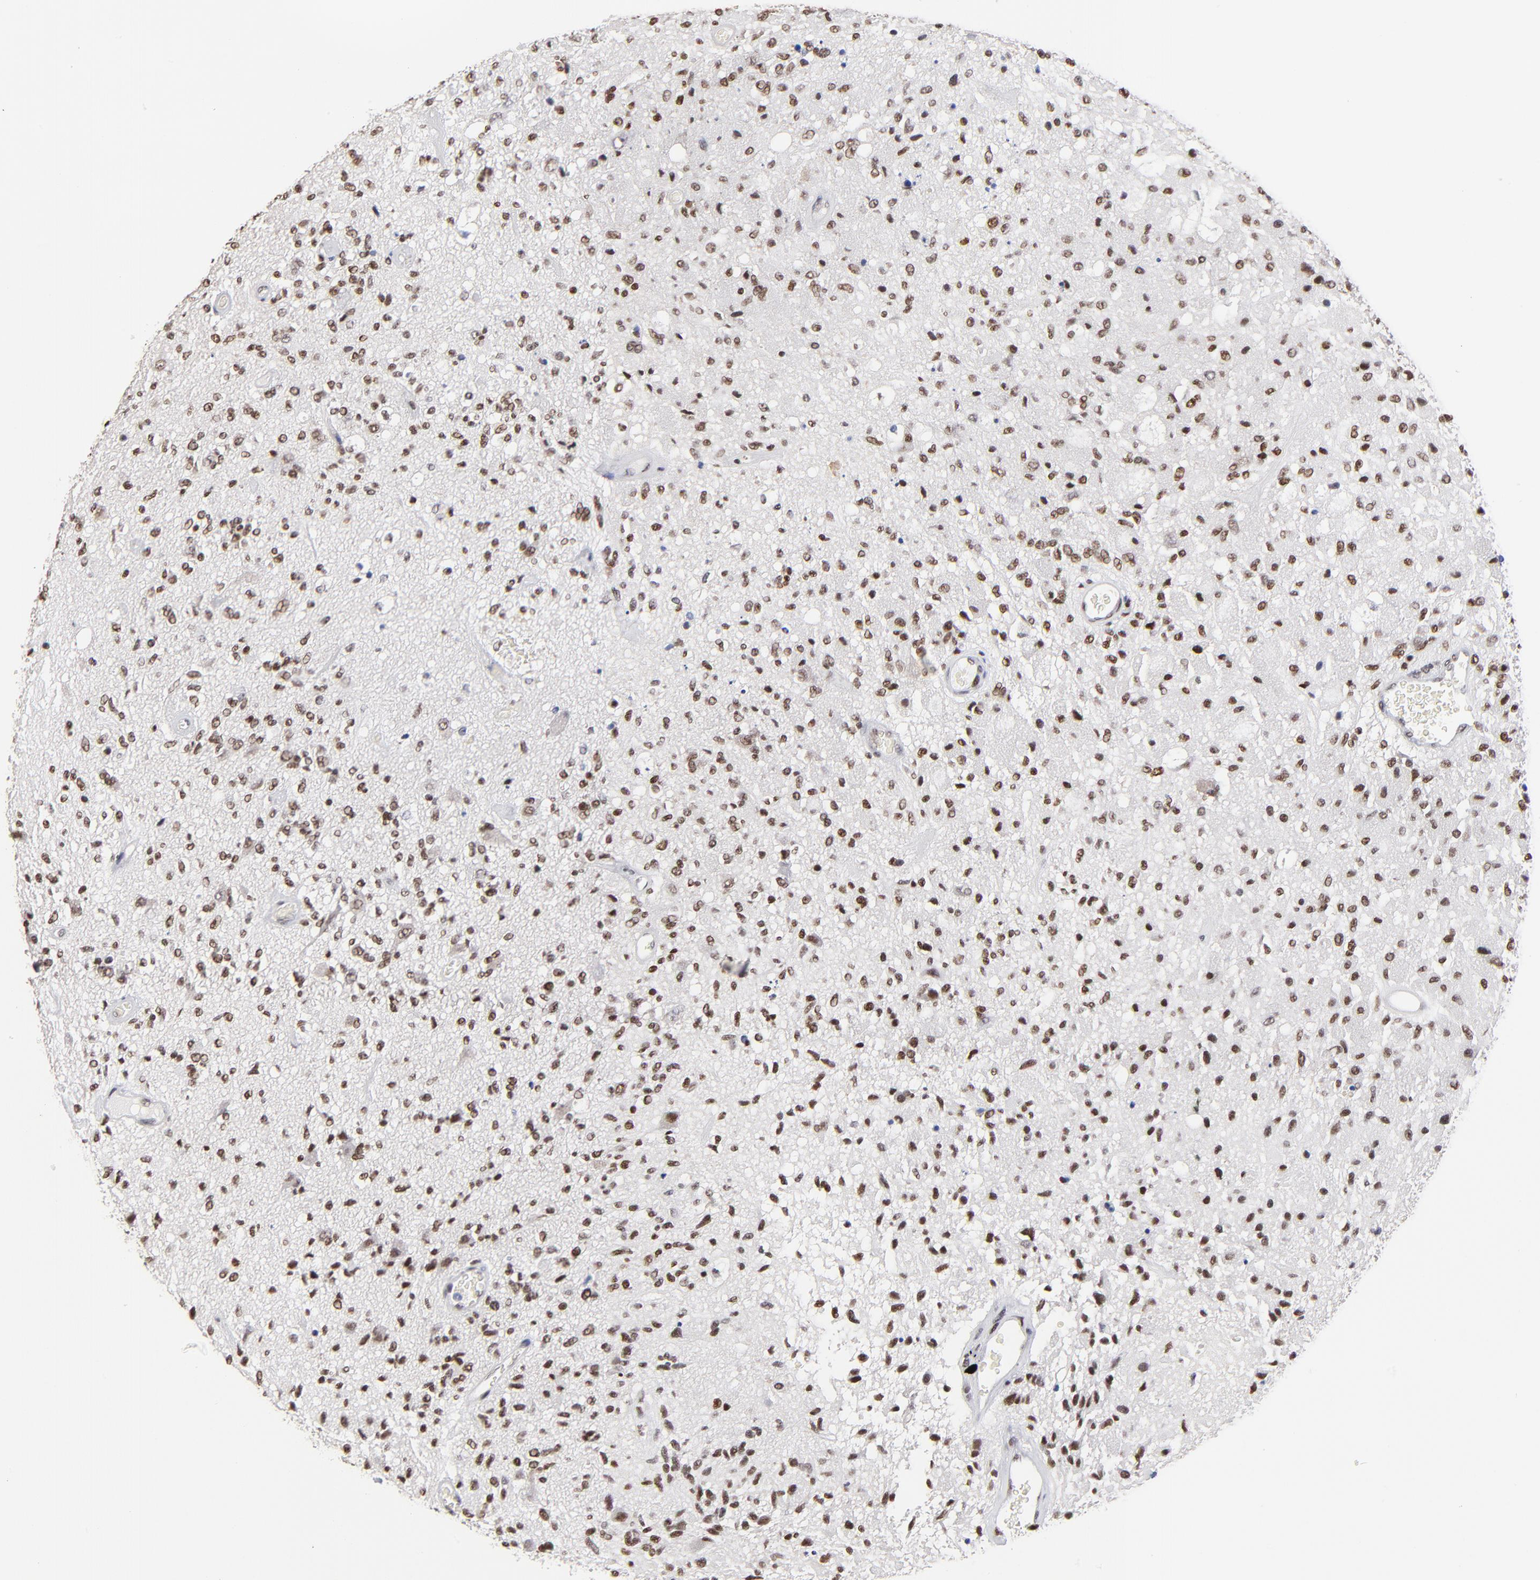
{"staining": {"intensity": "moderate", "quantity": "25%-75%", "location": "nuclear"}, "tissue": "glioma", "cell_type": "Tumor cells", "image_type": "cancer", "snomed": [{"axis": "morphology", "description": "Normal tissue, NOS"}, {"axis": "morphology", "description": "Glioma, malignant, High grade"}, {"axis": "topography", "description": "Cerebral cortex"}], "caption": "Immunohistochemical staining of human glioma exhibits moderate nuclear protein expression in about 25%-75% of tumor cells. (DAB IHC with brightfield microscopy, high magnification).", "gene": "ZMYM3", "patient": {"sex": "male", "age": 77}}